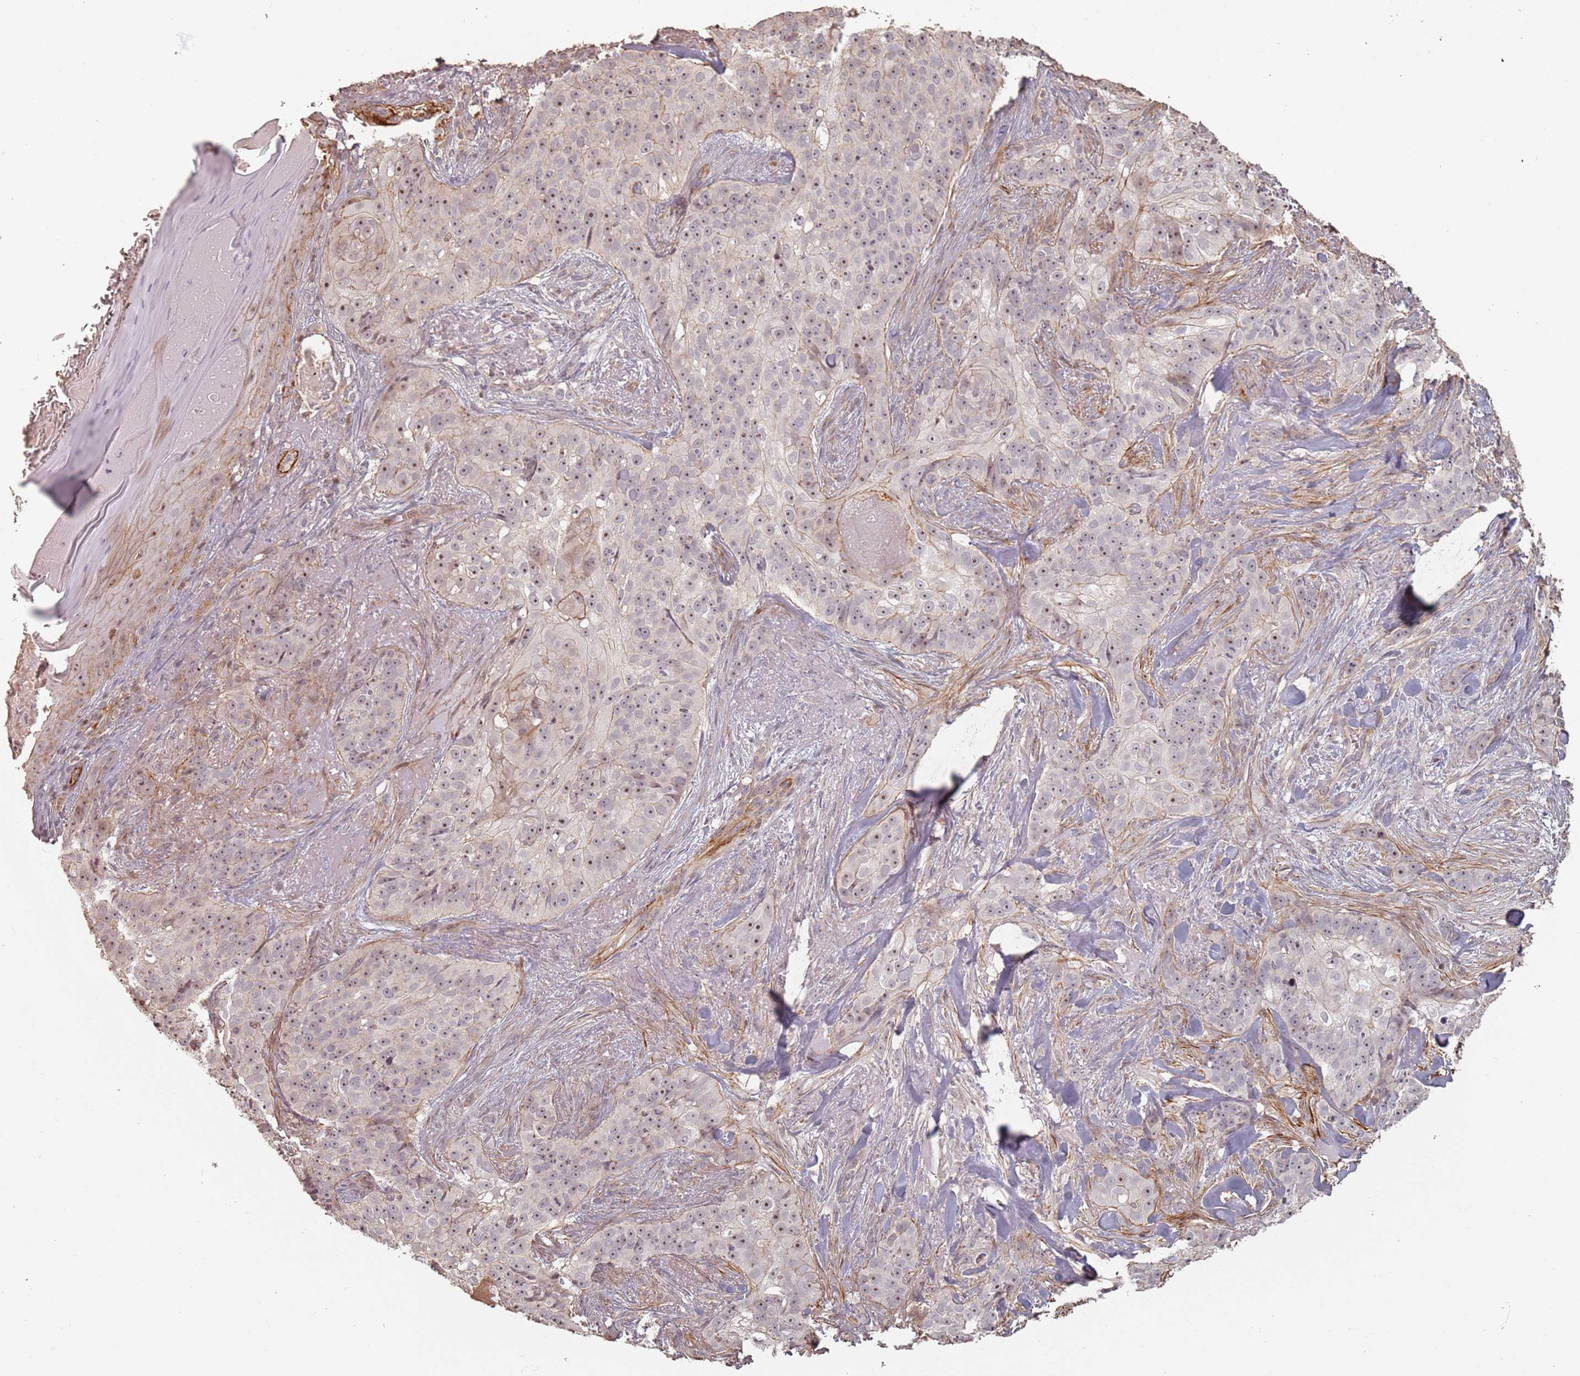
{"staining": {"intensity": "weak", "quantity": ">75%", "location": "nuclear"}, "tissue": "skin cancer", "cell_type": "Tumor cells", "image_type": "cancer", "snomed": [{"axis": "morphology", "description": "Basal cell carcinoma"}, {"axis": "topography", "description": "Skin"}], "caption": "DAB immunohistochemical staining of skin cancer (basal cell carcinoma) demonstrates weak nuclear protein expression in approximately >75% of tumor cells. The staining was performed using DAB, with brown indicating positive protein expression. Nuclei are stained blue with hematoxylin.", "gene": "ADTRP", "patient": {"sex": "female", "age": 92}}